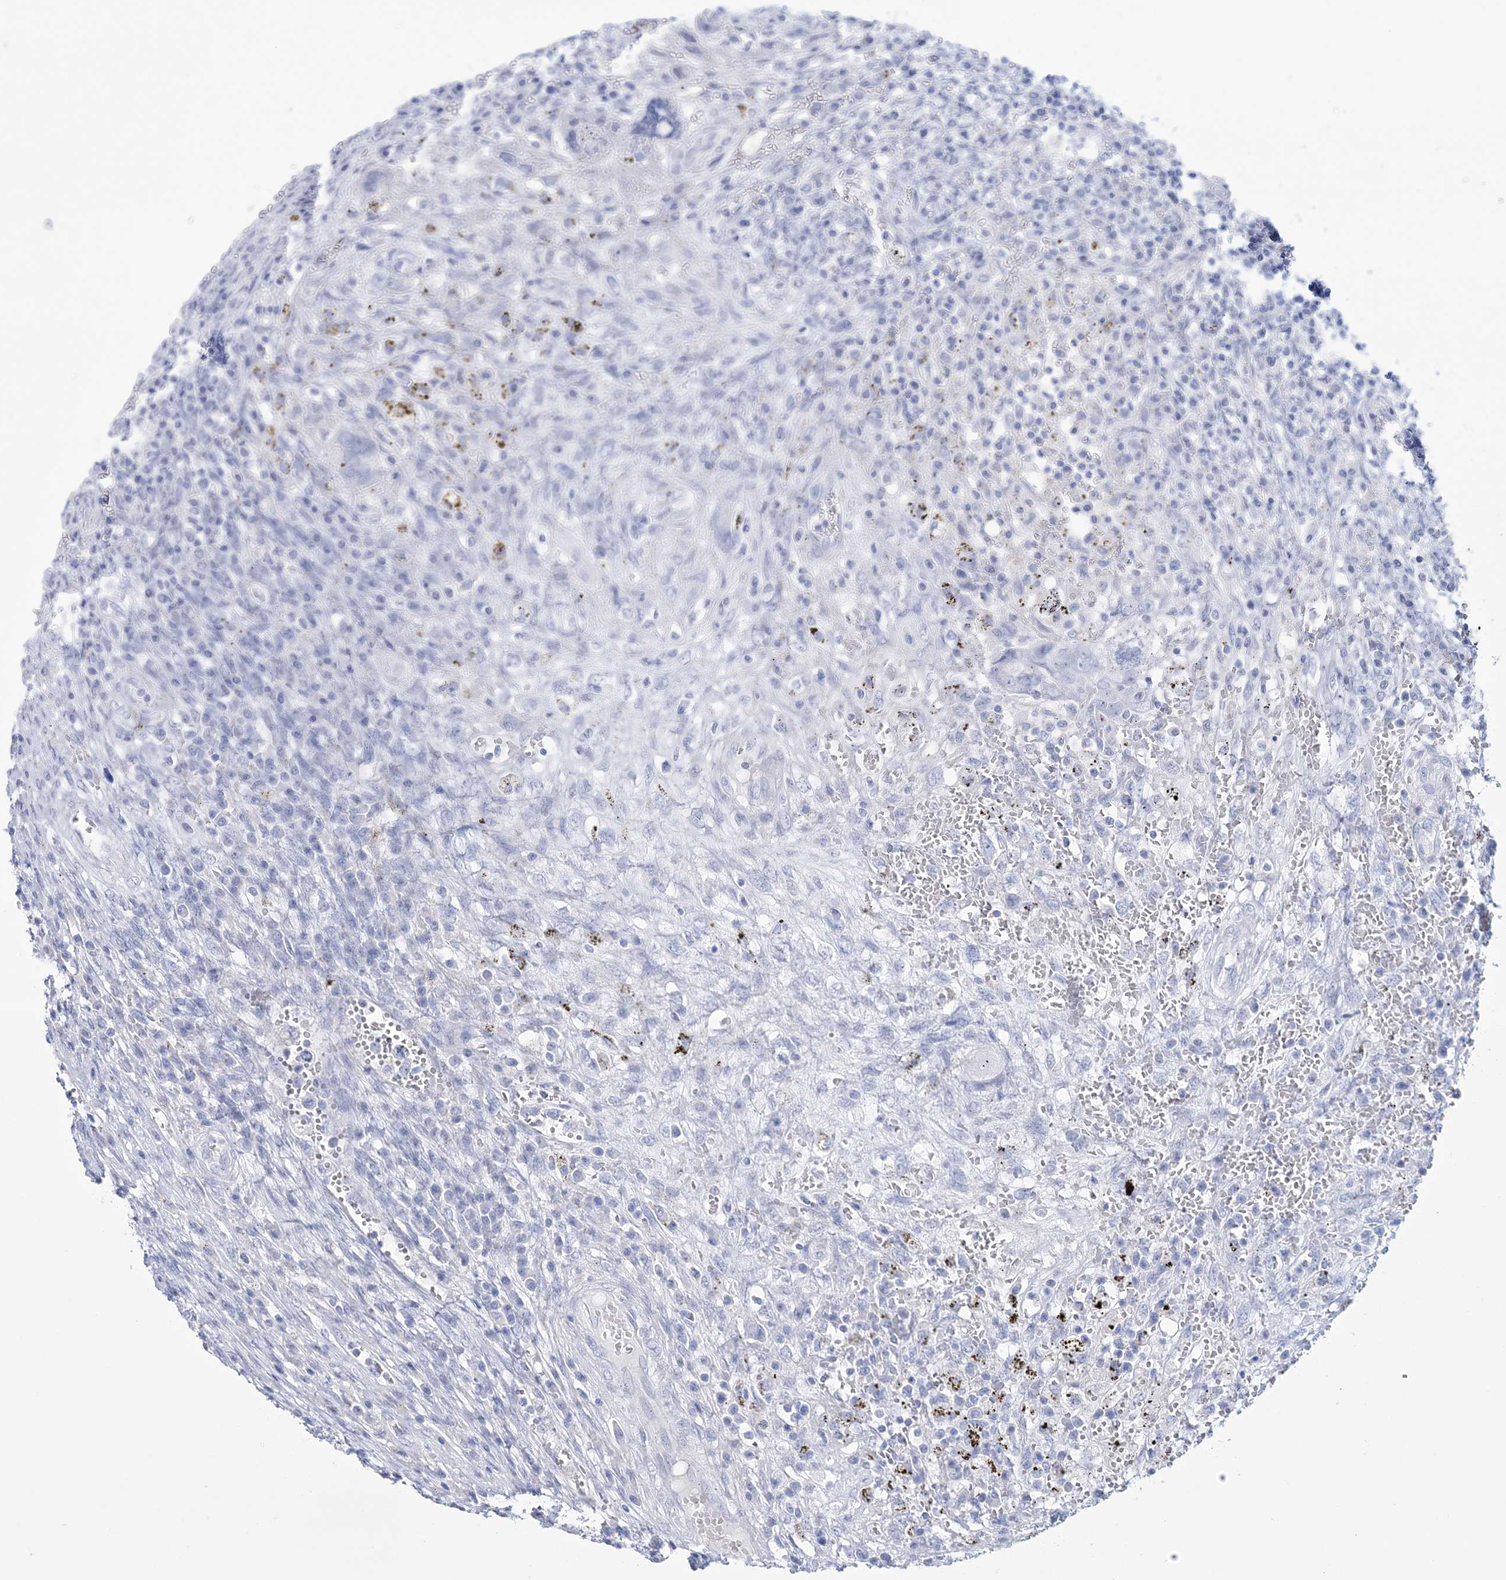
{"staining": {"intensity": "negative", "quantity": "none", "location": "none"}, "tissue": "testis cancer", "cell_type": "Tumor cells", "image_type": "cancer", "snomed": [{"axis": "morphology", "description": "Carcinoma, Embryonal, NOS"}, {"axis": "topography", "description": "Testis"}], "caption": "An IHC histopathology image of embryonal carcinoma (testis) is shown. There is no staining in tumor cells of embryonal carcinoma (testis).", "gene": "DPCD", "patient": {"sex": "male", "age": 26}}